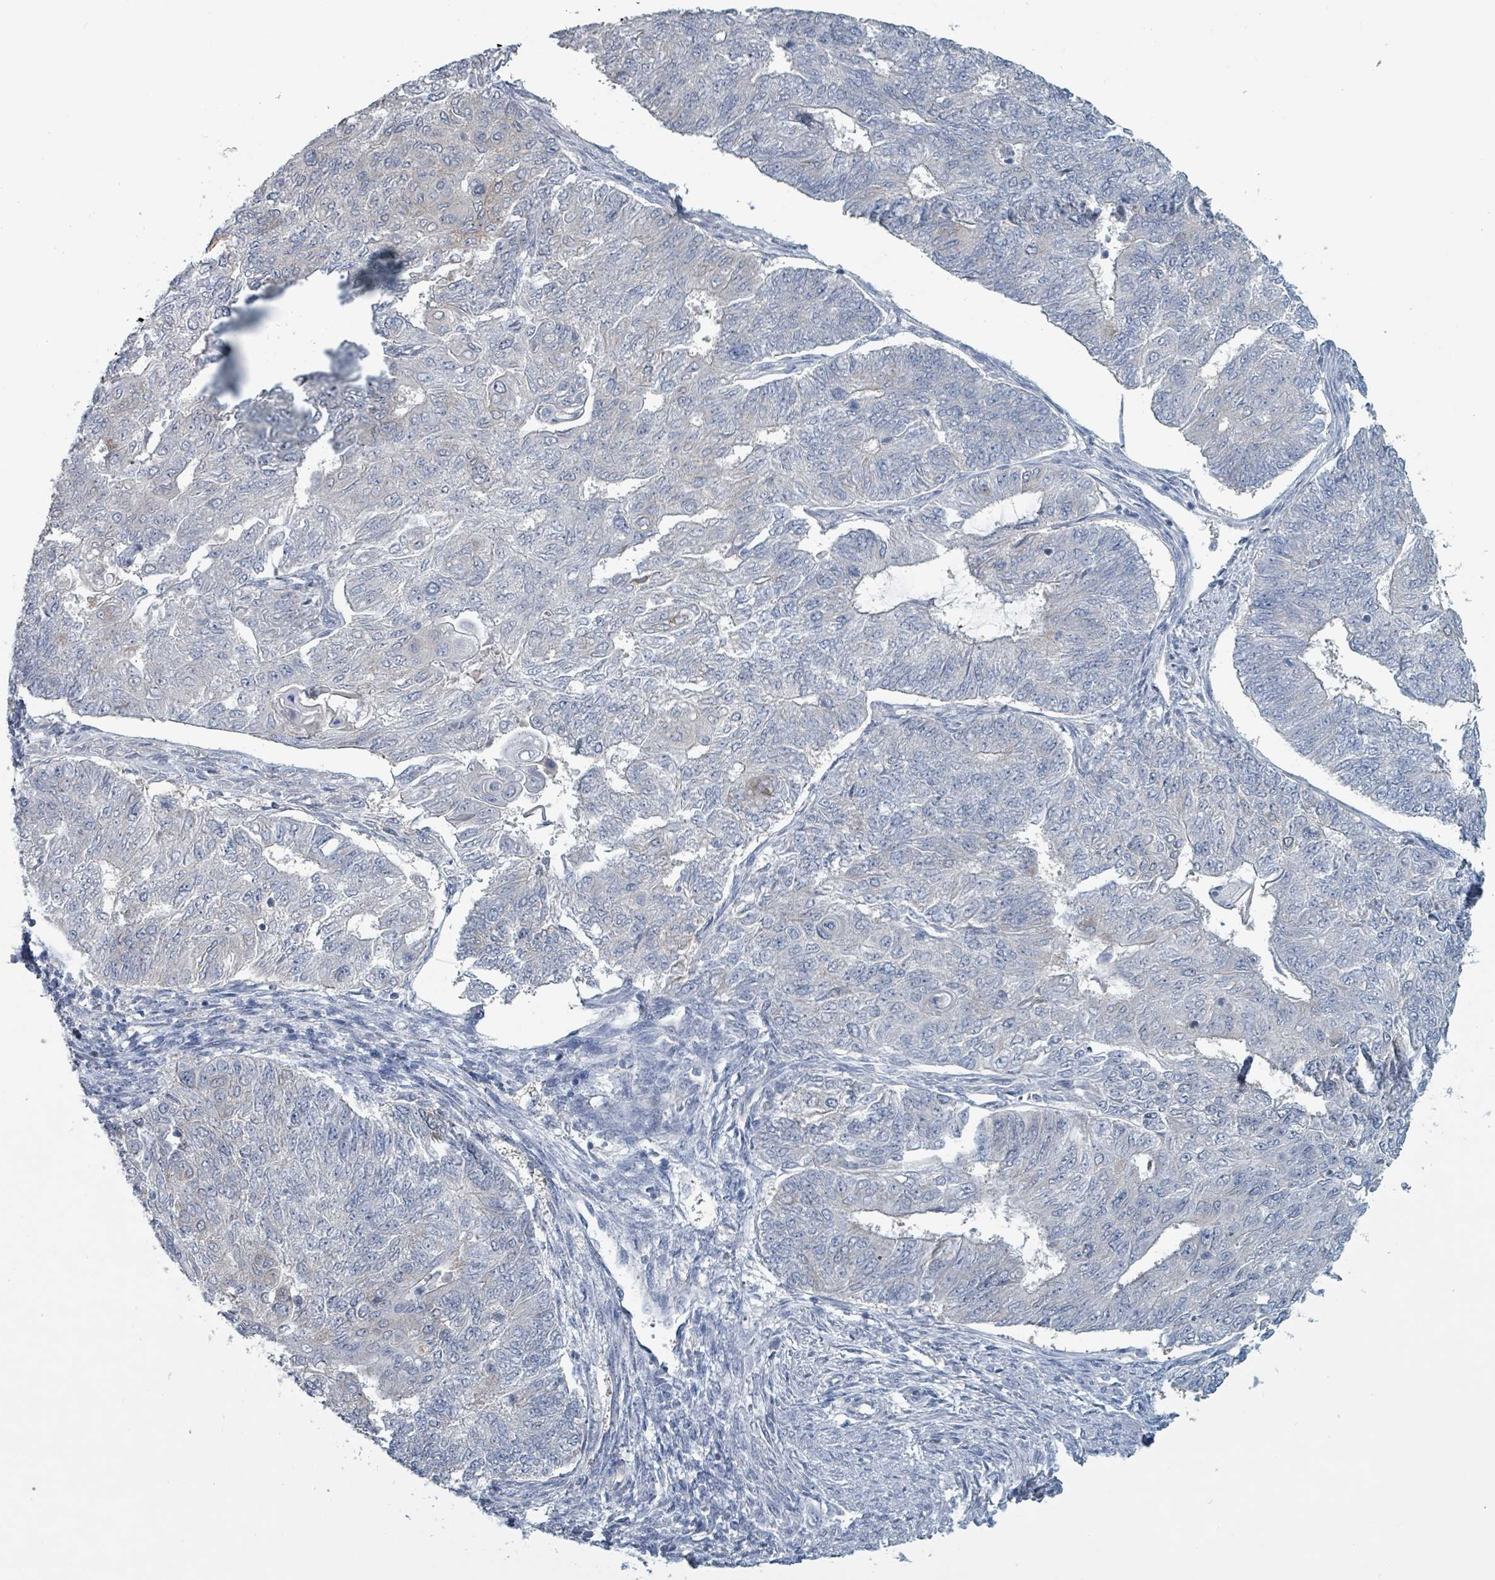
{"staining": {"intensity": "negative", "quantity": "none", "location": "none"}, "tissue": "endometrial cancer", "cell_type": "Tumor cells", "image_type": "cancer", "snomed": [{"axis": "morphology", "description": "Adenocarcinoma, NOS"}, {"axis": "topography", "description": "Endometrium"}], "caption": "Immunohistochemical staining of endometrial adenocarcinoma shows no significant positivity in tumor cells. (DAB (3,3'-diaminobenzidine) immunohistochemistry (IHC), high magnification).", "gene": "BIVM", "patient": {"sex": "female", "age": 32}}